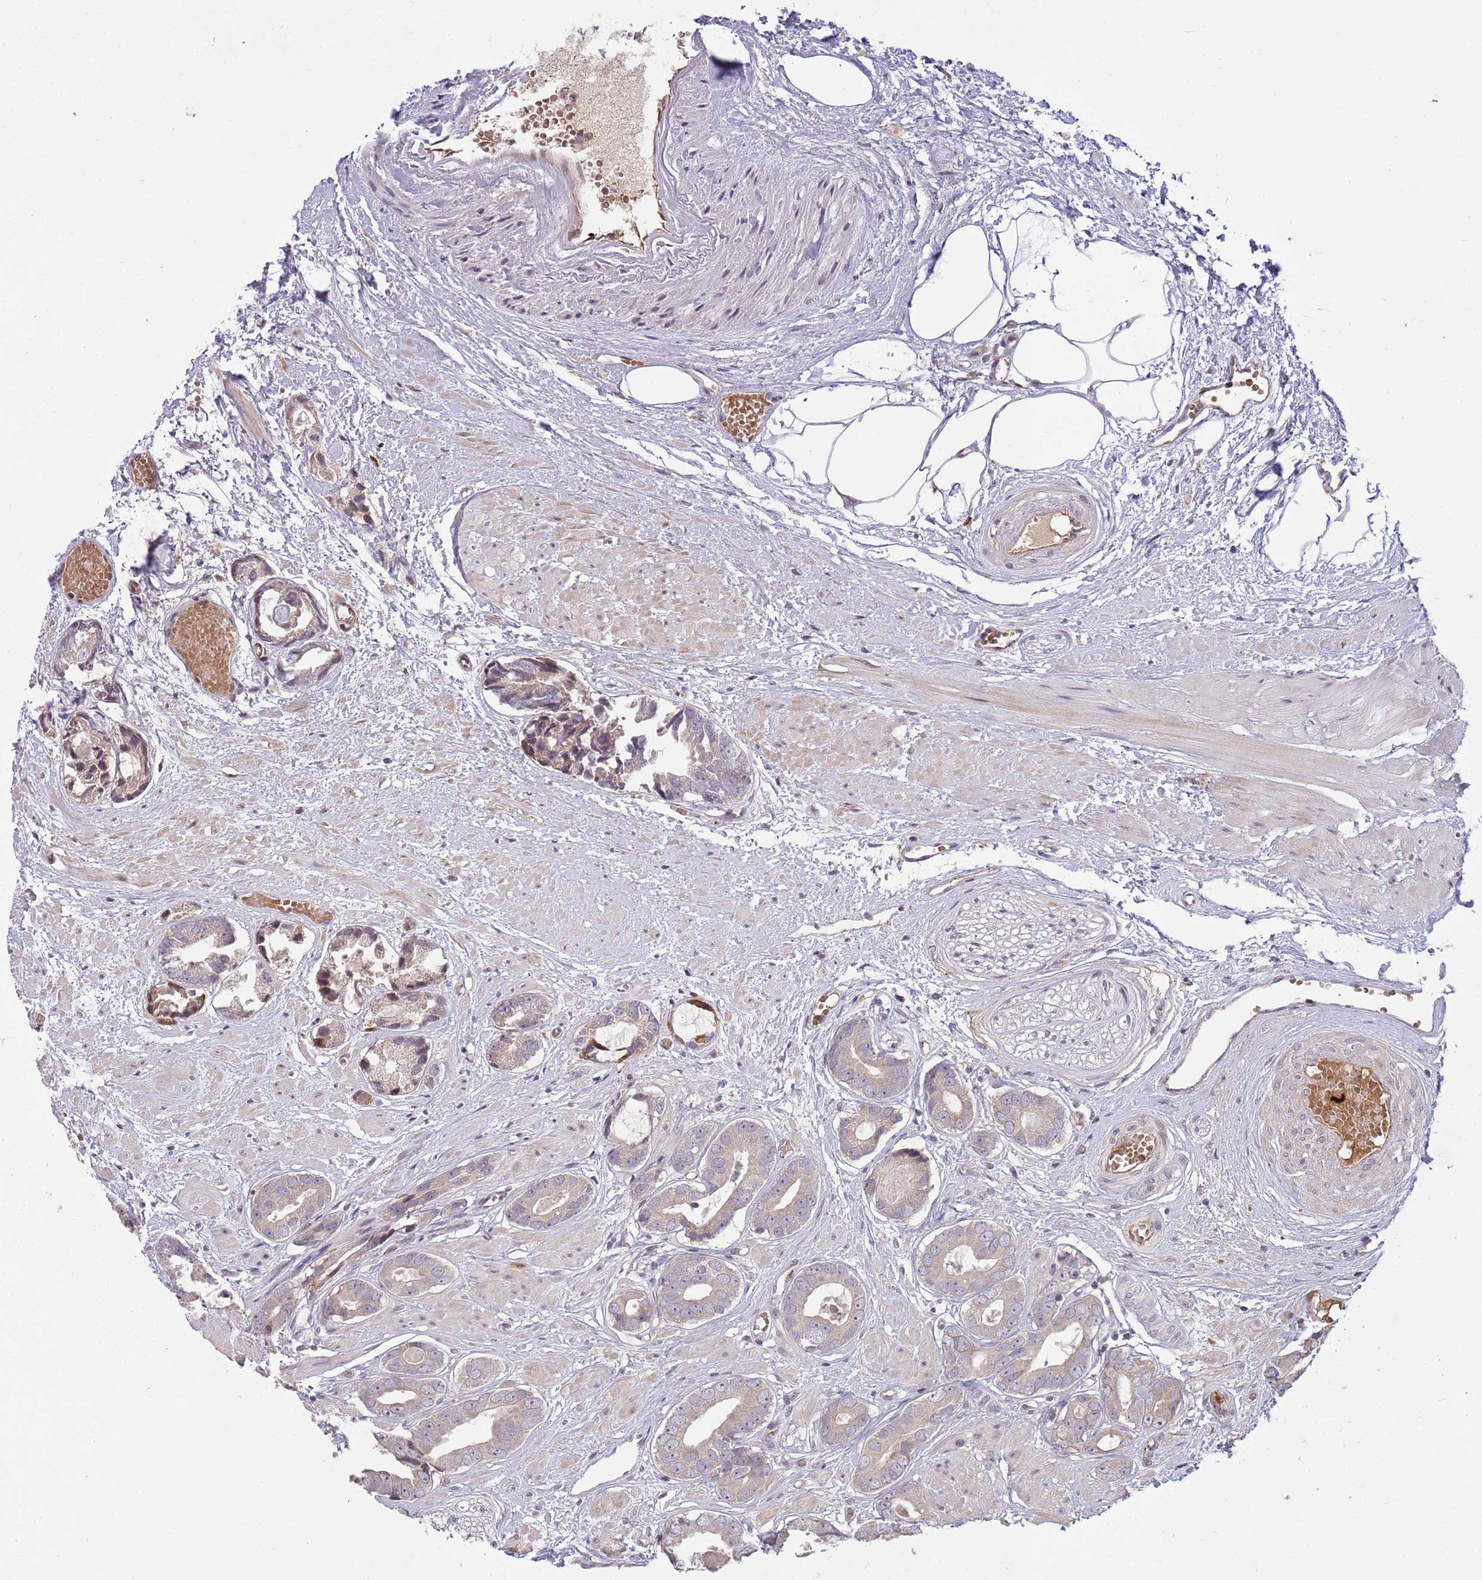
{"staining": {"intensity": "weak", "quantity": "<25%", "location": "cytoplasmic/membranous"}, "tissue": "prostate cancer", "cell_type": "Tumor cells", "image_type": "cancer", "snomed": [{"axis": "morphology", "description": "Adenocarcinoma, Low grade"}, {"axis": "topography", "description": "Prostate"}], "caption": "This is an immunohistochemistry photomicrograph of low-grade adenocarcinoma (prostate). There is no expression in tumor cells.", "gene": "DPP10", "patient": {"sex": "male", "age": 64}}